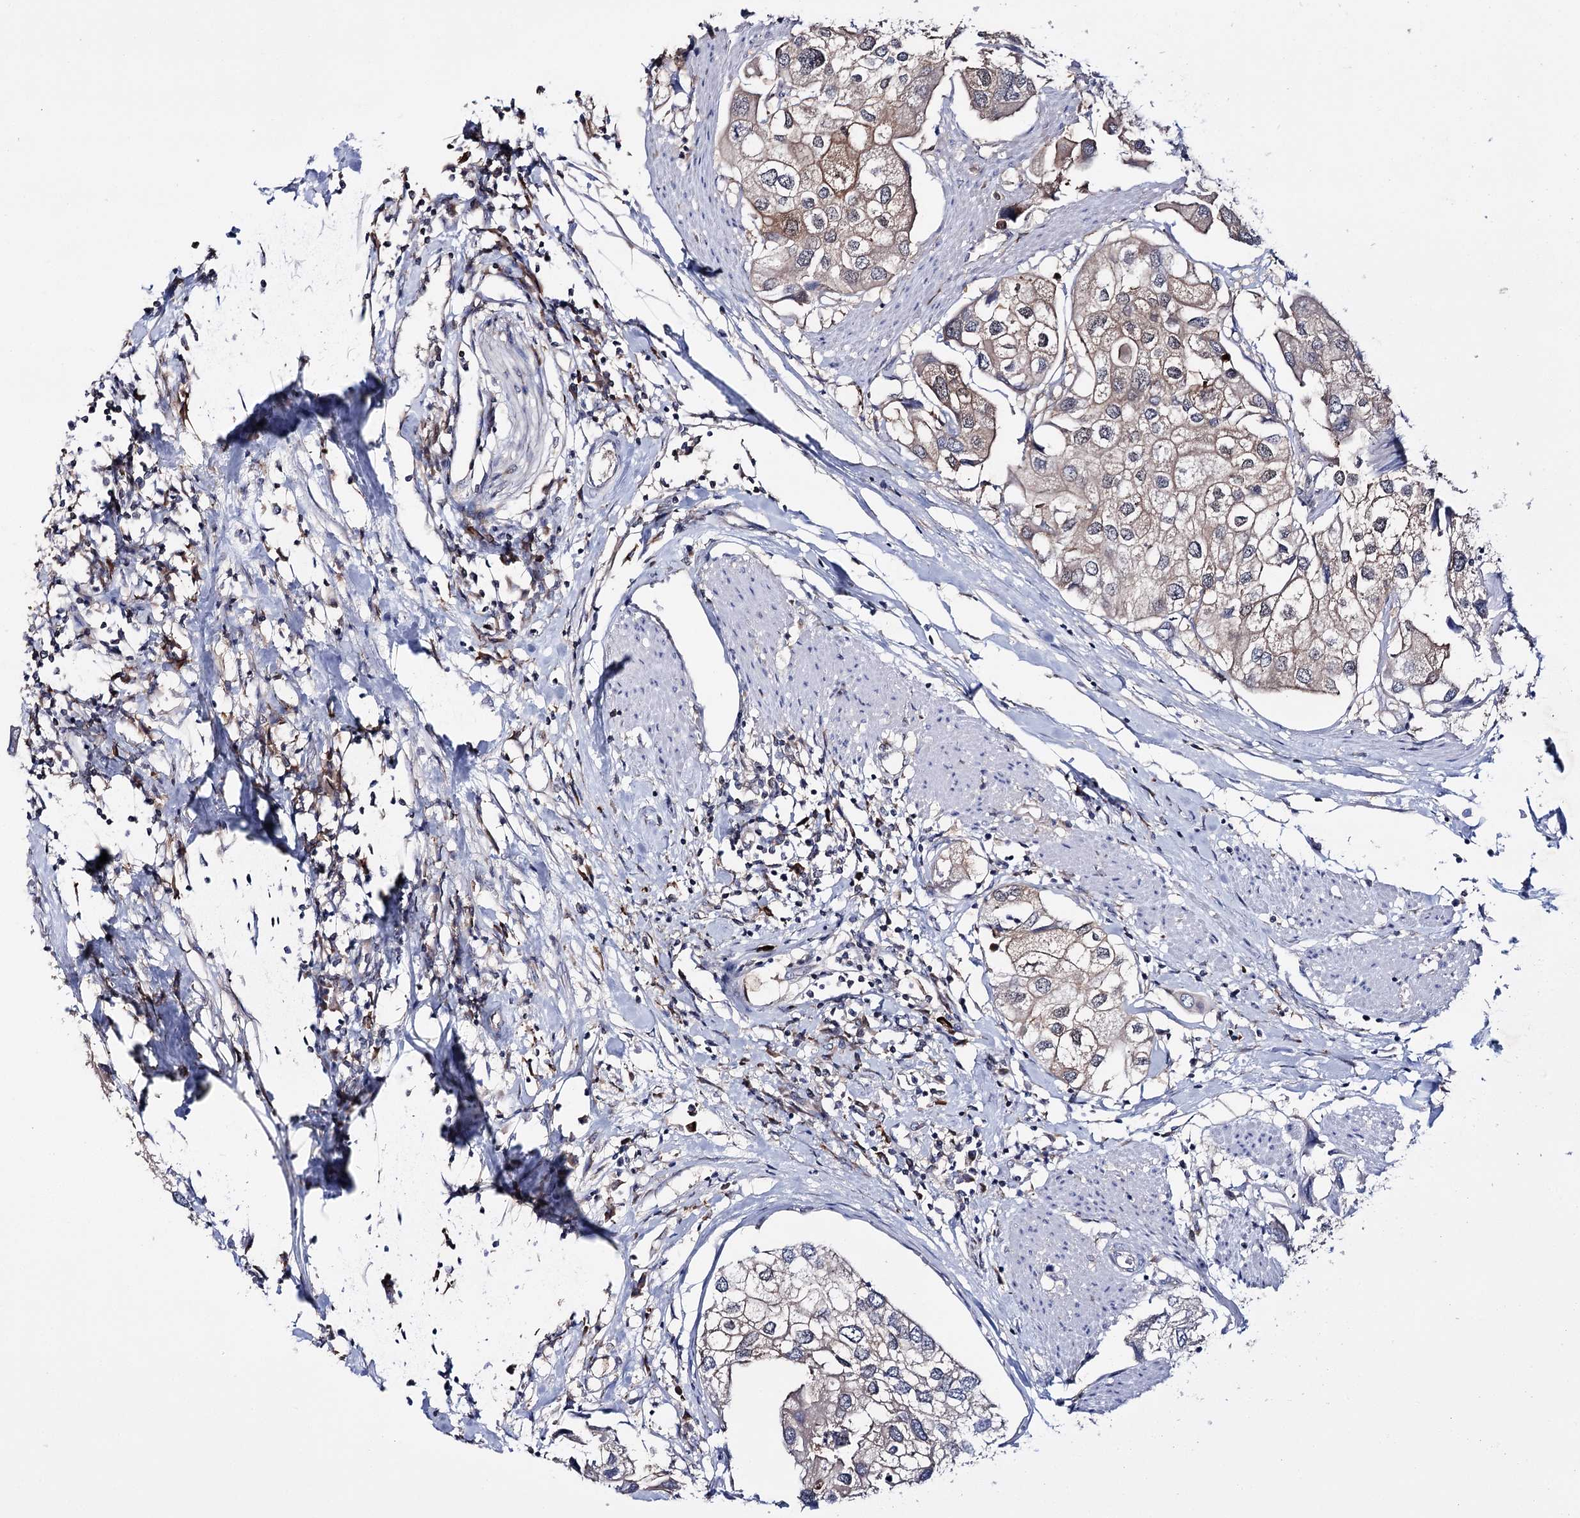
{"staining": {"intensity": "moderate", "quantity": "<25%", "location": "cytoplasmic/membranous"}, "tissue": "urothelial cancer", "cell_type": "Tumor cells", "image_type": "cancer", "snomed": [{"axis": "morphology", "description": "Urothelial carcinoma, High grade"}, {"axis": "topography", "description": "Urinary bladder"}], "caption": "Tumor cells reveal low levels of moderate cytoplasmic/membranous expression in about <25% of cells in human high-grade urothelial carcinoma.", "gene": "PTER", "patient": {"sex": "male", "age": 64}}